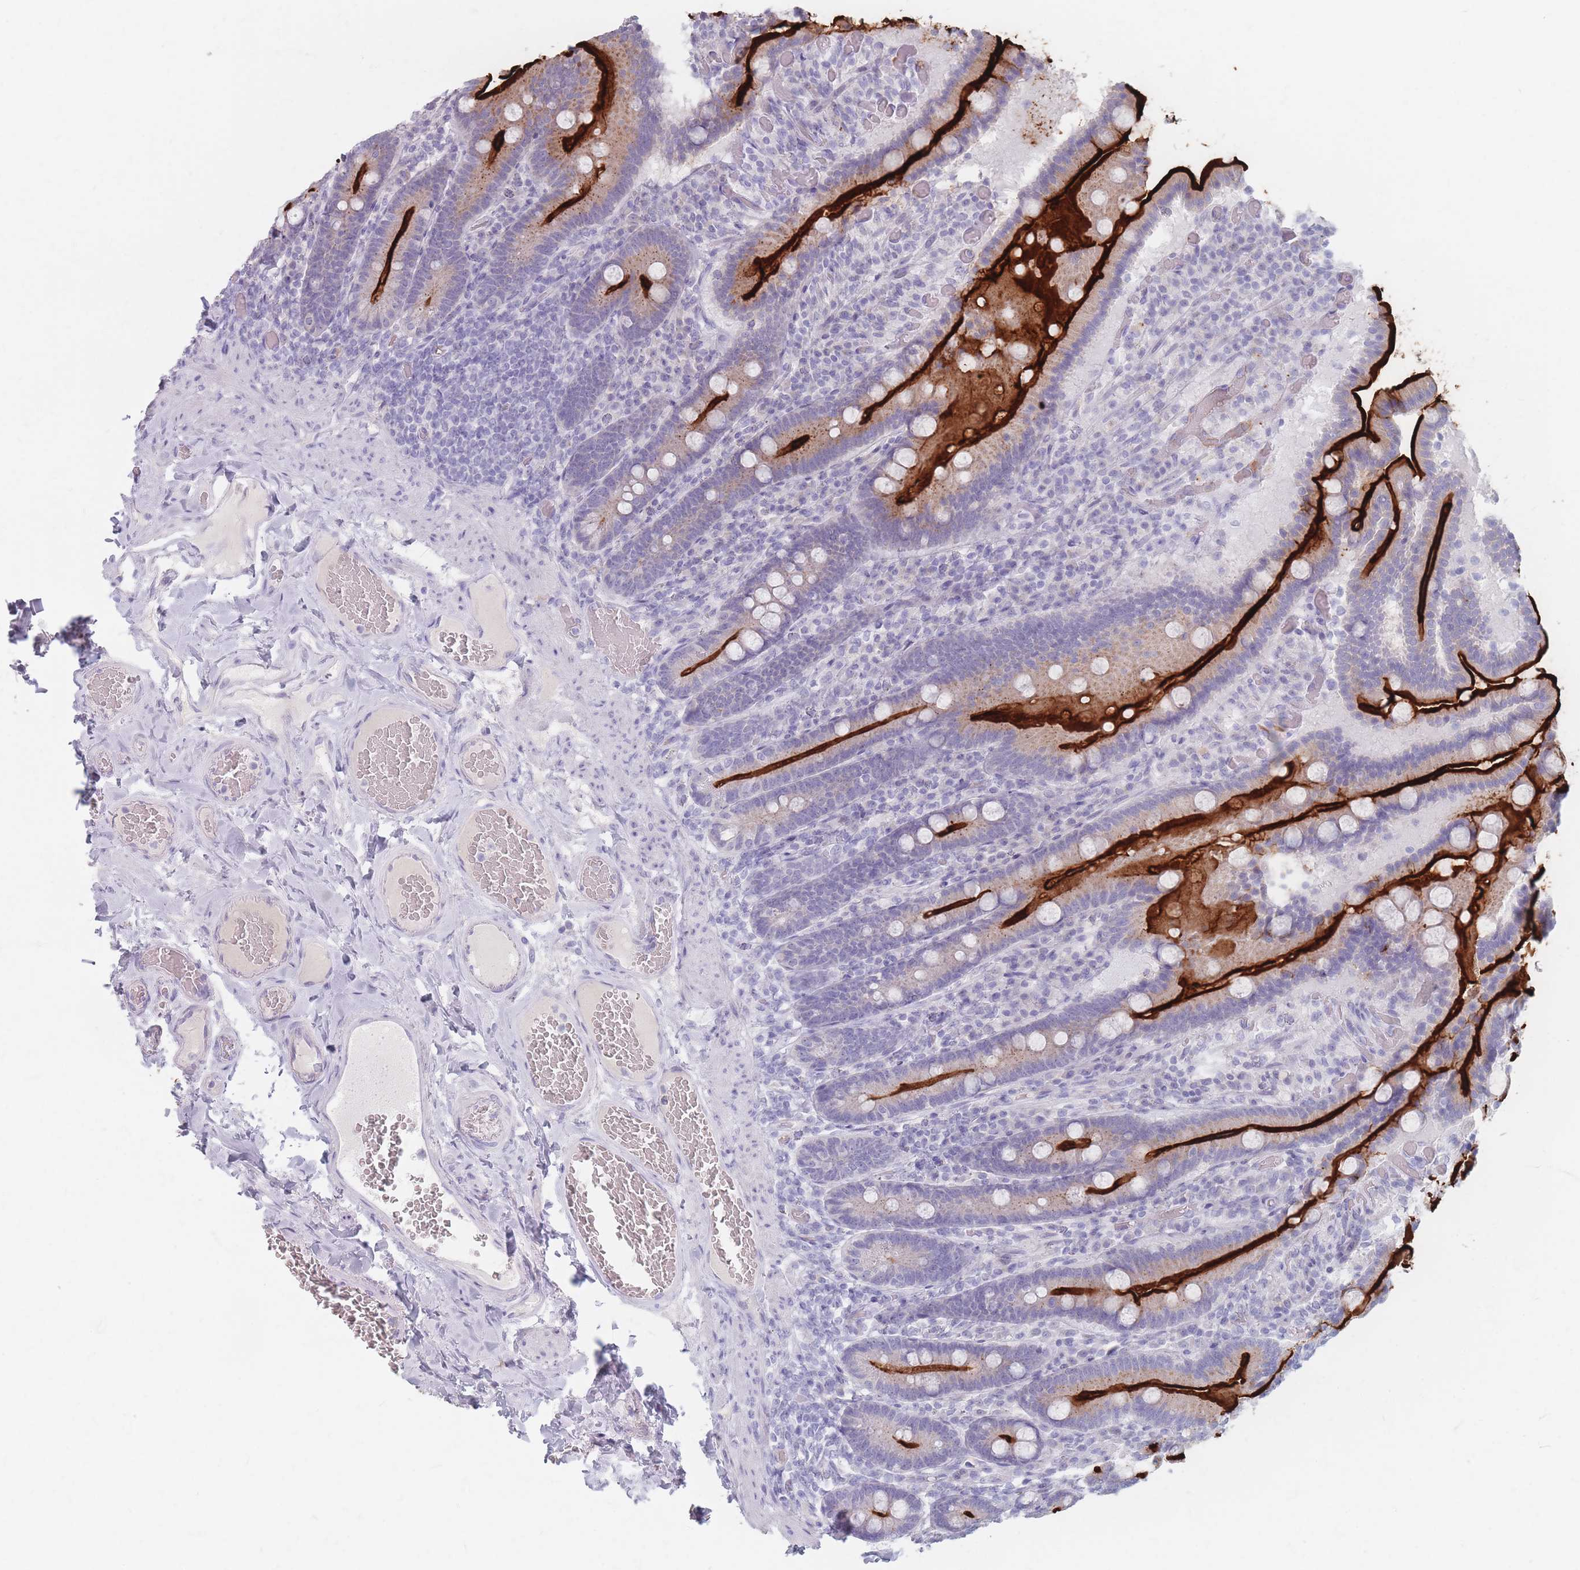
{"staining": {"intensity": "strong", "quantity": "25%-75%", "location": "cytoplasmic/membranous"}, "tissue": "duodenum", "cell_type": "Glandular cells", "image_type": "normal", "snomed": [{"axis": "morphology", "description": "Normal tissue, NOS"}, {"axis": "topography", "description": "Duodenum"}], "caption": "Duodenum stained with a brown dye exhibits strong cytoplasmic/membranous positive positivity in about 25%-75% of glandular cells.", "gene": "PIGM", "patient": {"sex": "female", "age": 62}}